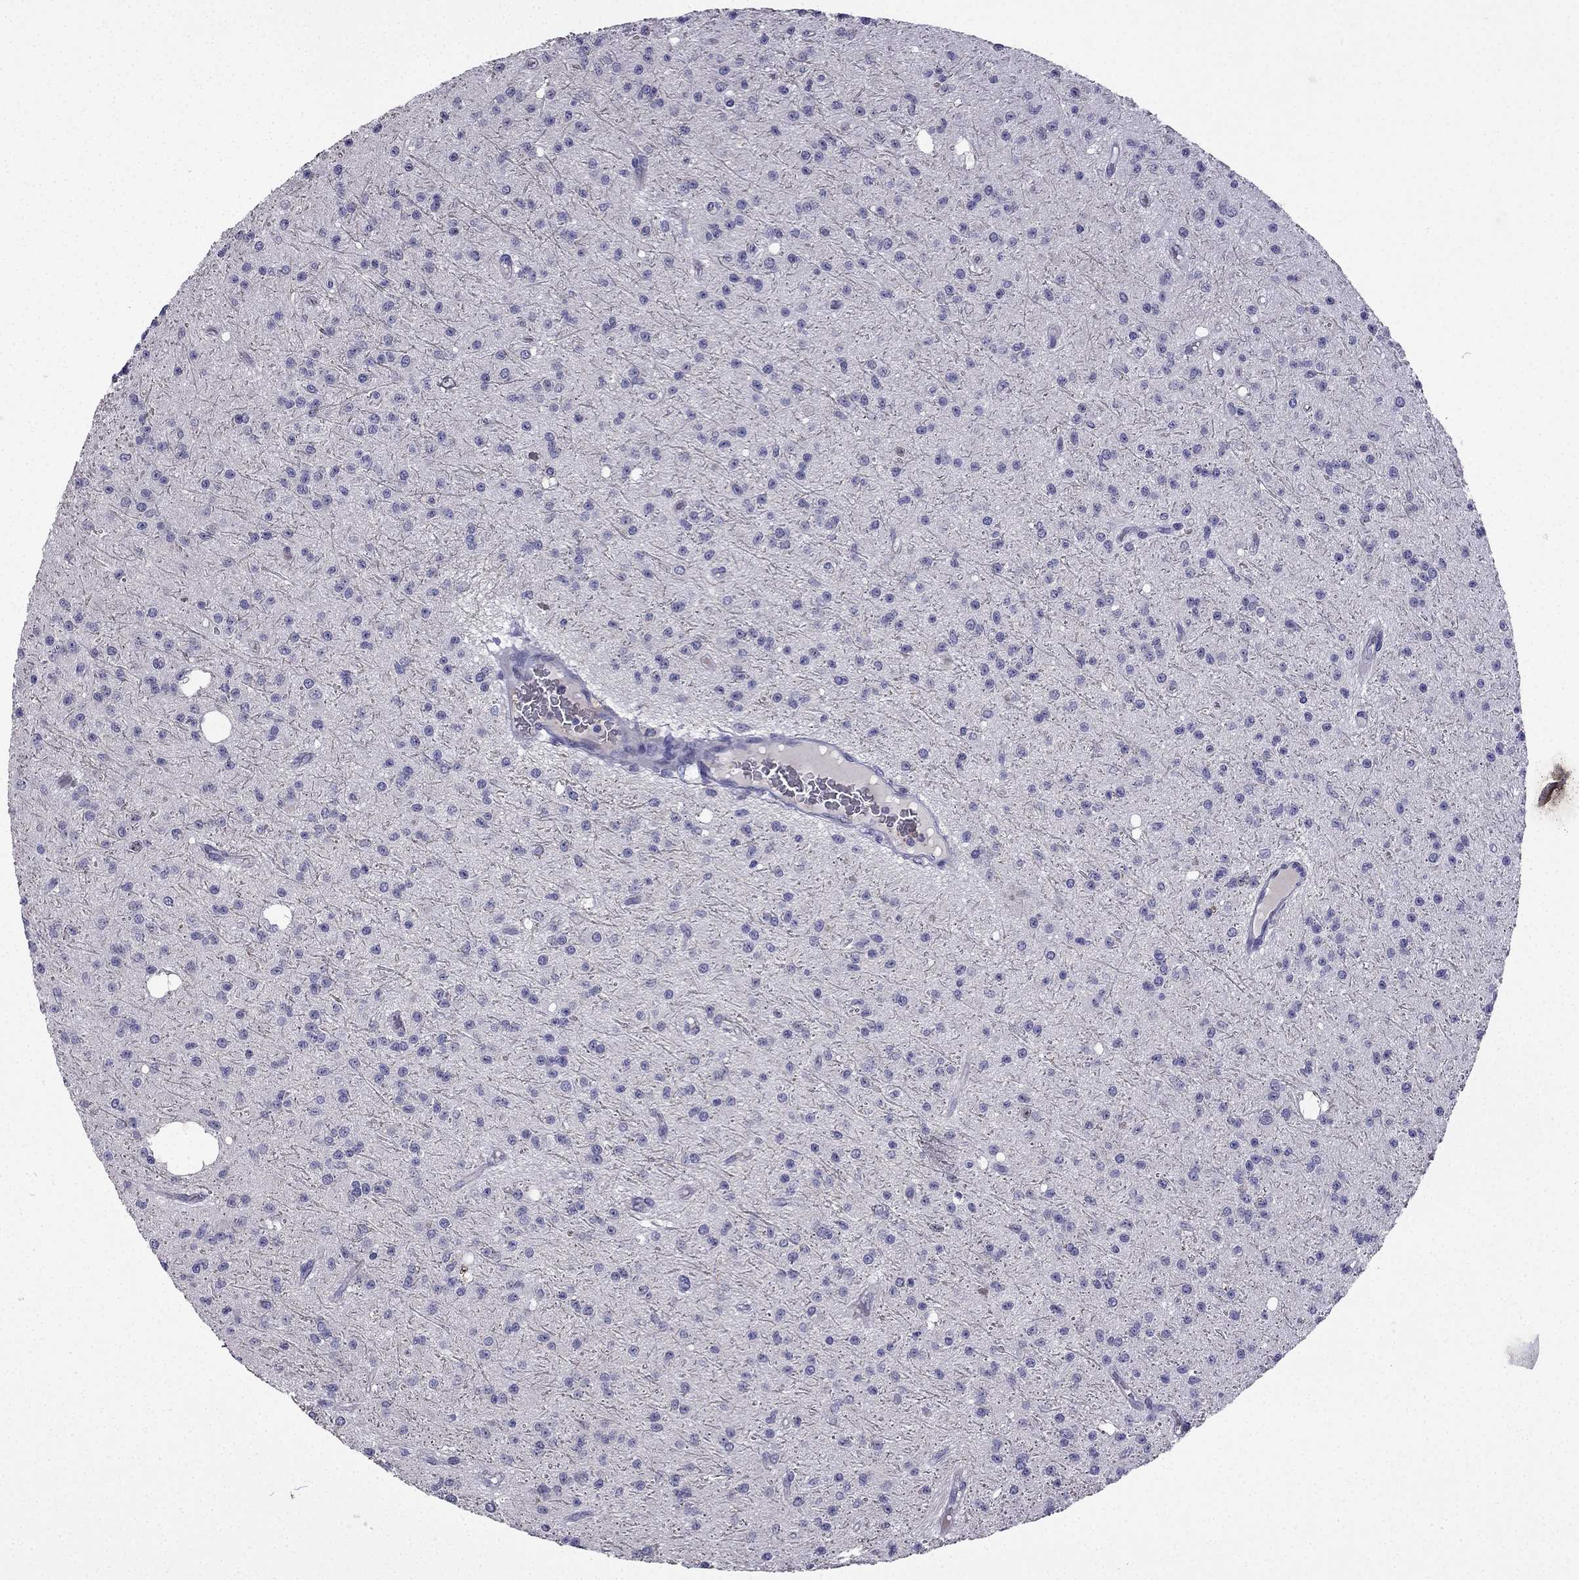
{"staining": {"intensity": "negative", "quantity": "none", "location": "none"}, "tissue": "glioma", "cell_type": "Tumor cells", "image_type": "cancer", "snomed": [{"axis": "morphology", "description": "Glioma, malignant, Low grade"}, {"axis": "topography", "description": "Brain"}], "caption": "Immunohistochemistry (IHC) histopathology image of human low-grade glioma (malignant) stained for a protein (brown), which shows no positivity in tumor cells.", "gene": "UHRF1", "patient": {"sex": "male", "age": 27}}